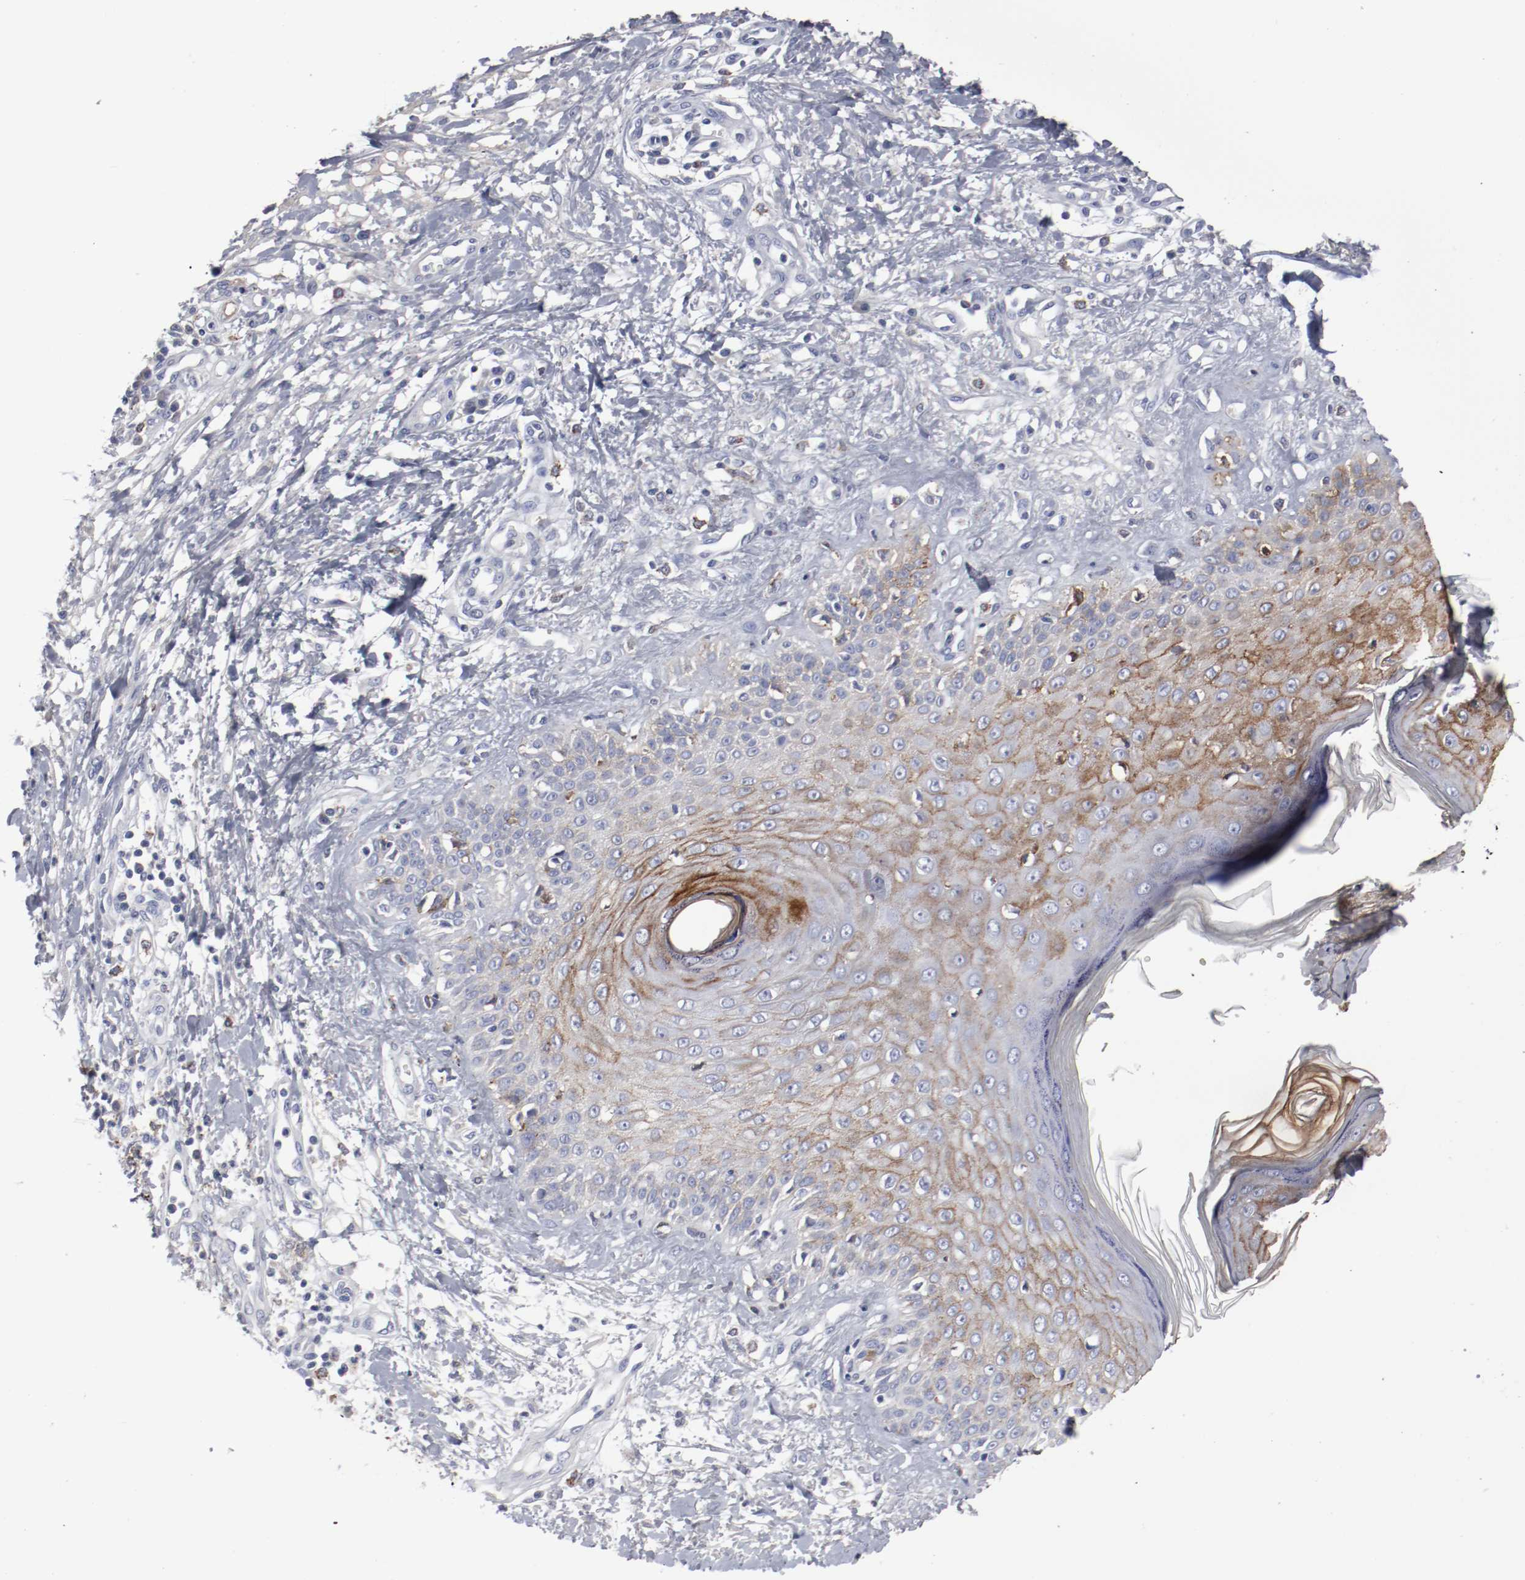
{"staining": {"intensity": "moderate", "quantity": "25%-75%", "location": "cytoplasmic/membranous"}, "tissue": "skin cancer", "cell_type": "Tumor cells", "image_type": "cancer", "snomed": [{"axis": "morphology", "description": "Squamous cell carcinoma, NOS"}, {"axis": "topography", "description": "Skin"}], "caption": "Protein staining by immunohistochemistry displays moderate cytoplasmic/membranous expression in approximately 25%-75% of tumor cells in skin cancer. Ihc stains the protein in brown and the nuclei are stained blue.", "gene": "FGFBP1", "patient": {"sex": "female", "age": 78}}